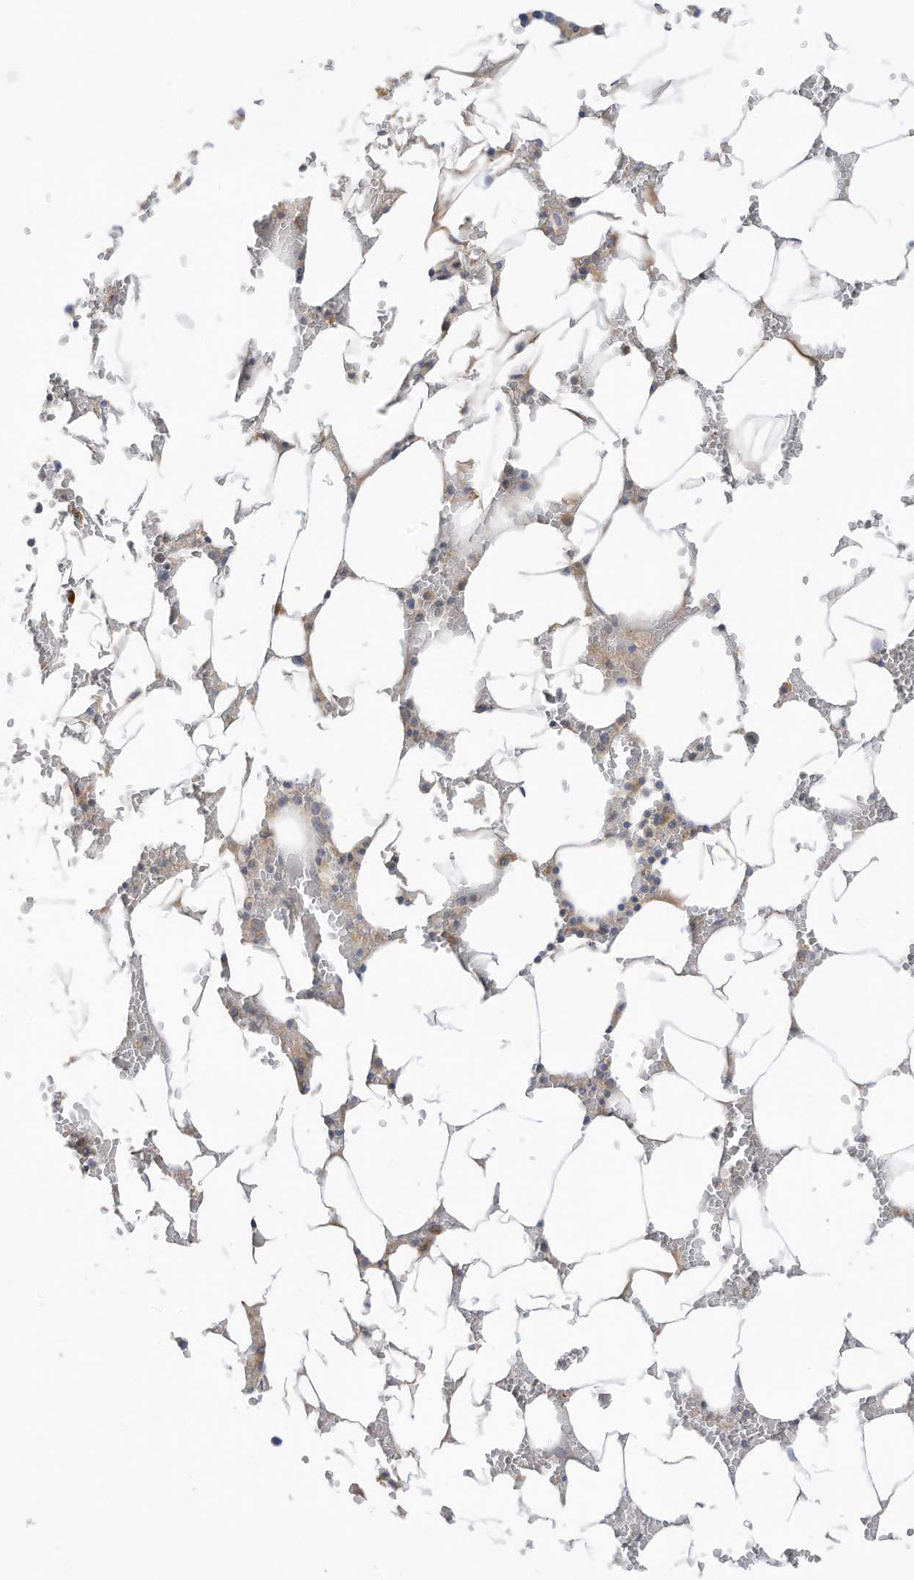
{"staining": {"intensity": "moderate", "quantity": "<25%", "location": "cytoplasmic/membranous"}, "tissue": "bone marrow", "cell_type": "Hematopoietic cells", "image_type": "normal", "snomed": [{"axis": "morphology", "description": "Normal tissue, NOS"}, {"axis": "topography", "description": "Bone marrow"}], "caption": "Immunohistochemistry (DAB) staining of benign bone marrow reveals moderate cytoplasmic/membranous protein expression in about <25% of hematopoietic cells.", "gene": "LRRN2", "patient": {"sex": "male", "age": 70}}